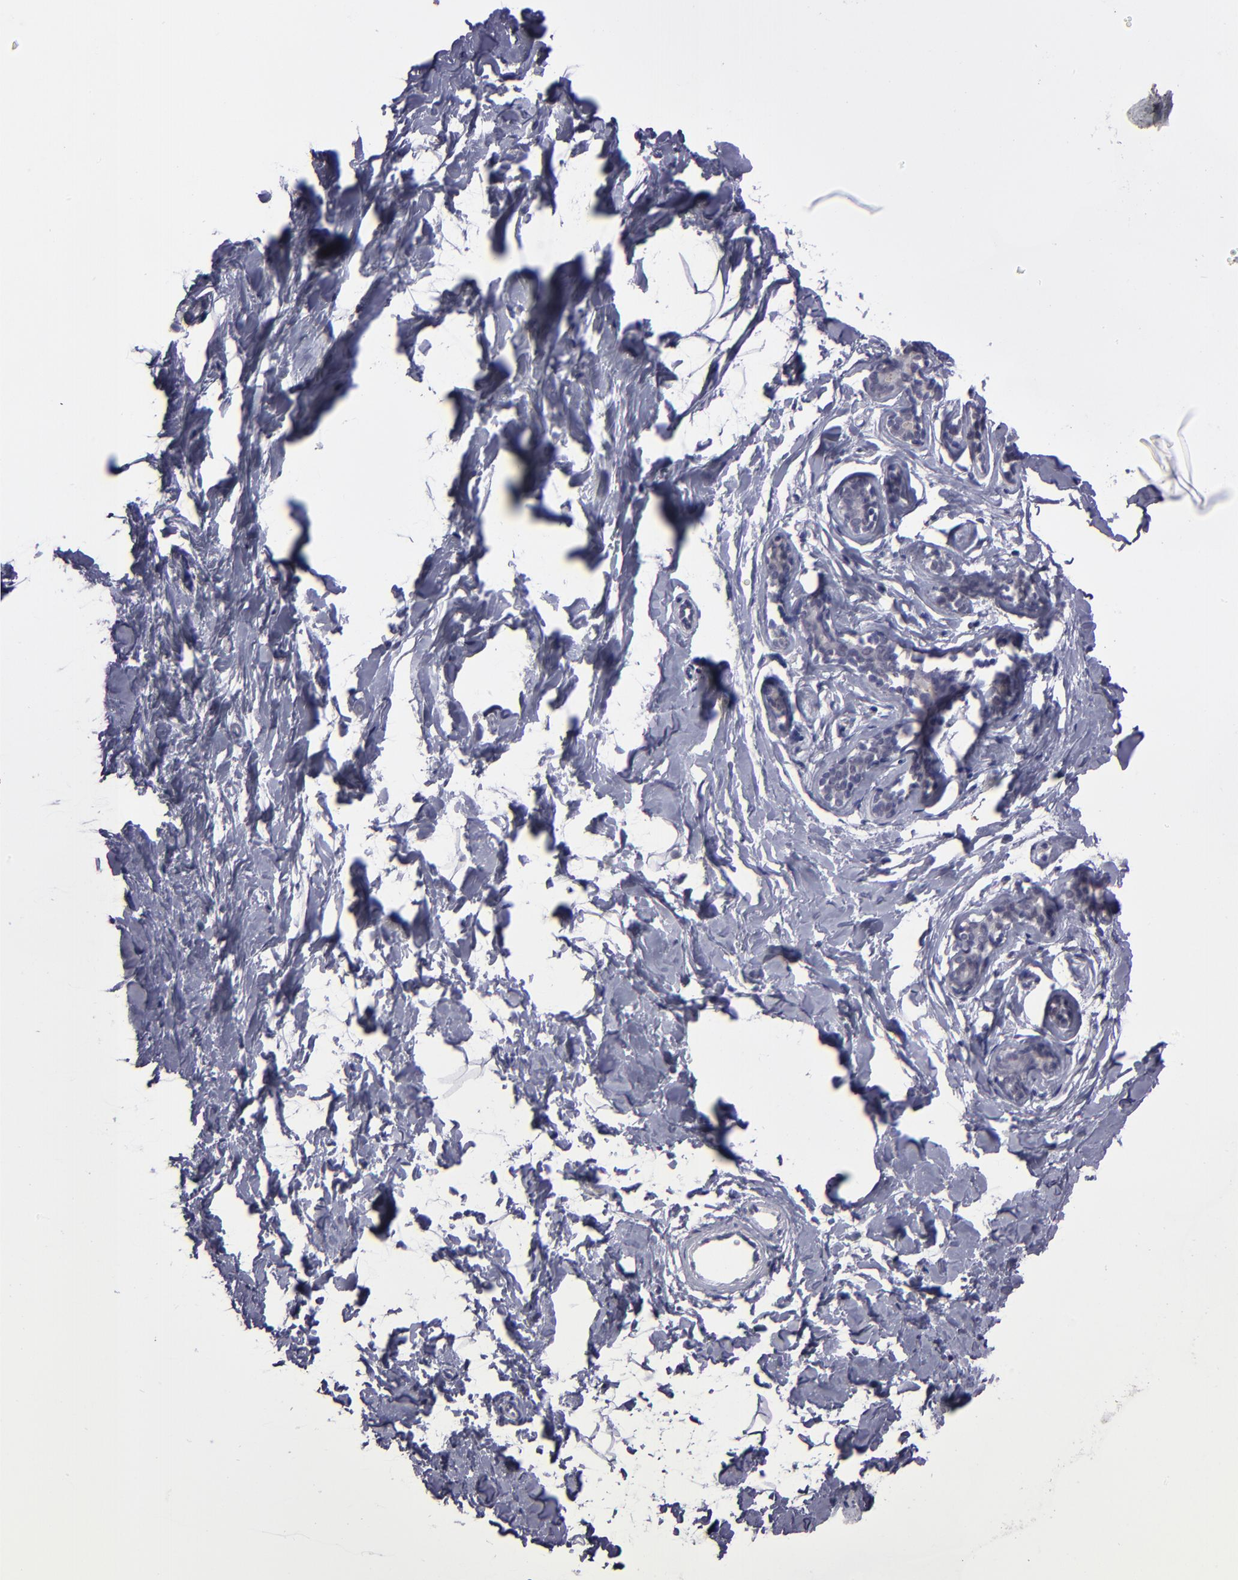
{"staining": {"intensity": "negative", "quantity": "none", "location": "none"}, "tissue": "breast", "cell_type": "Adipocytes", "image_type": "normal", "snomed": [{"axis": "morphology", "description": "Normal tissue, NOS"}, {"axis": "topography", "description": "Breast"}], "caption": "DAB (3,3'-diaminobenzidine) immunohistochemical staining of benign human breast exhibits no significant staining in adipocytes.", "gene": "CEBPE", "patient": {"sex": "female", "age": 23}}